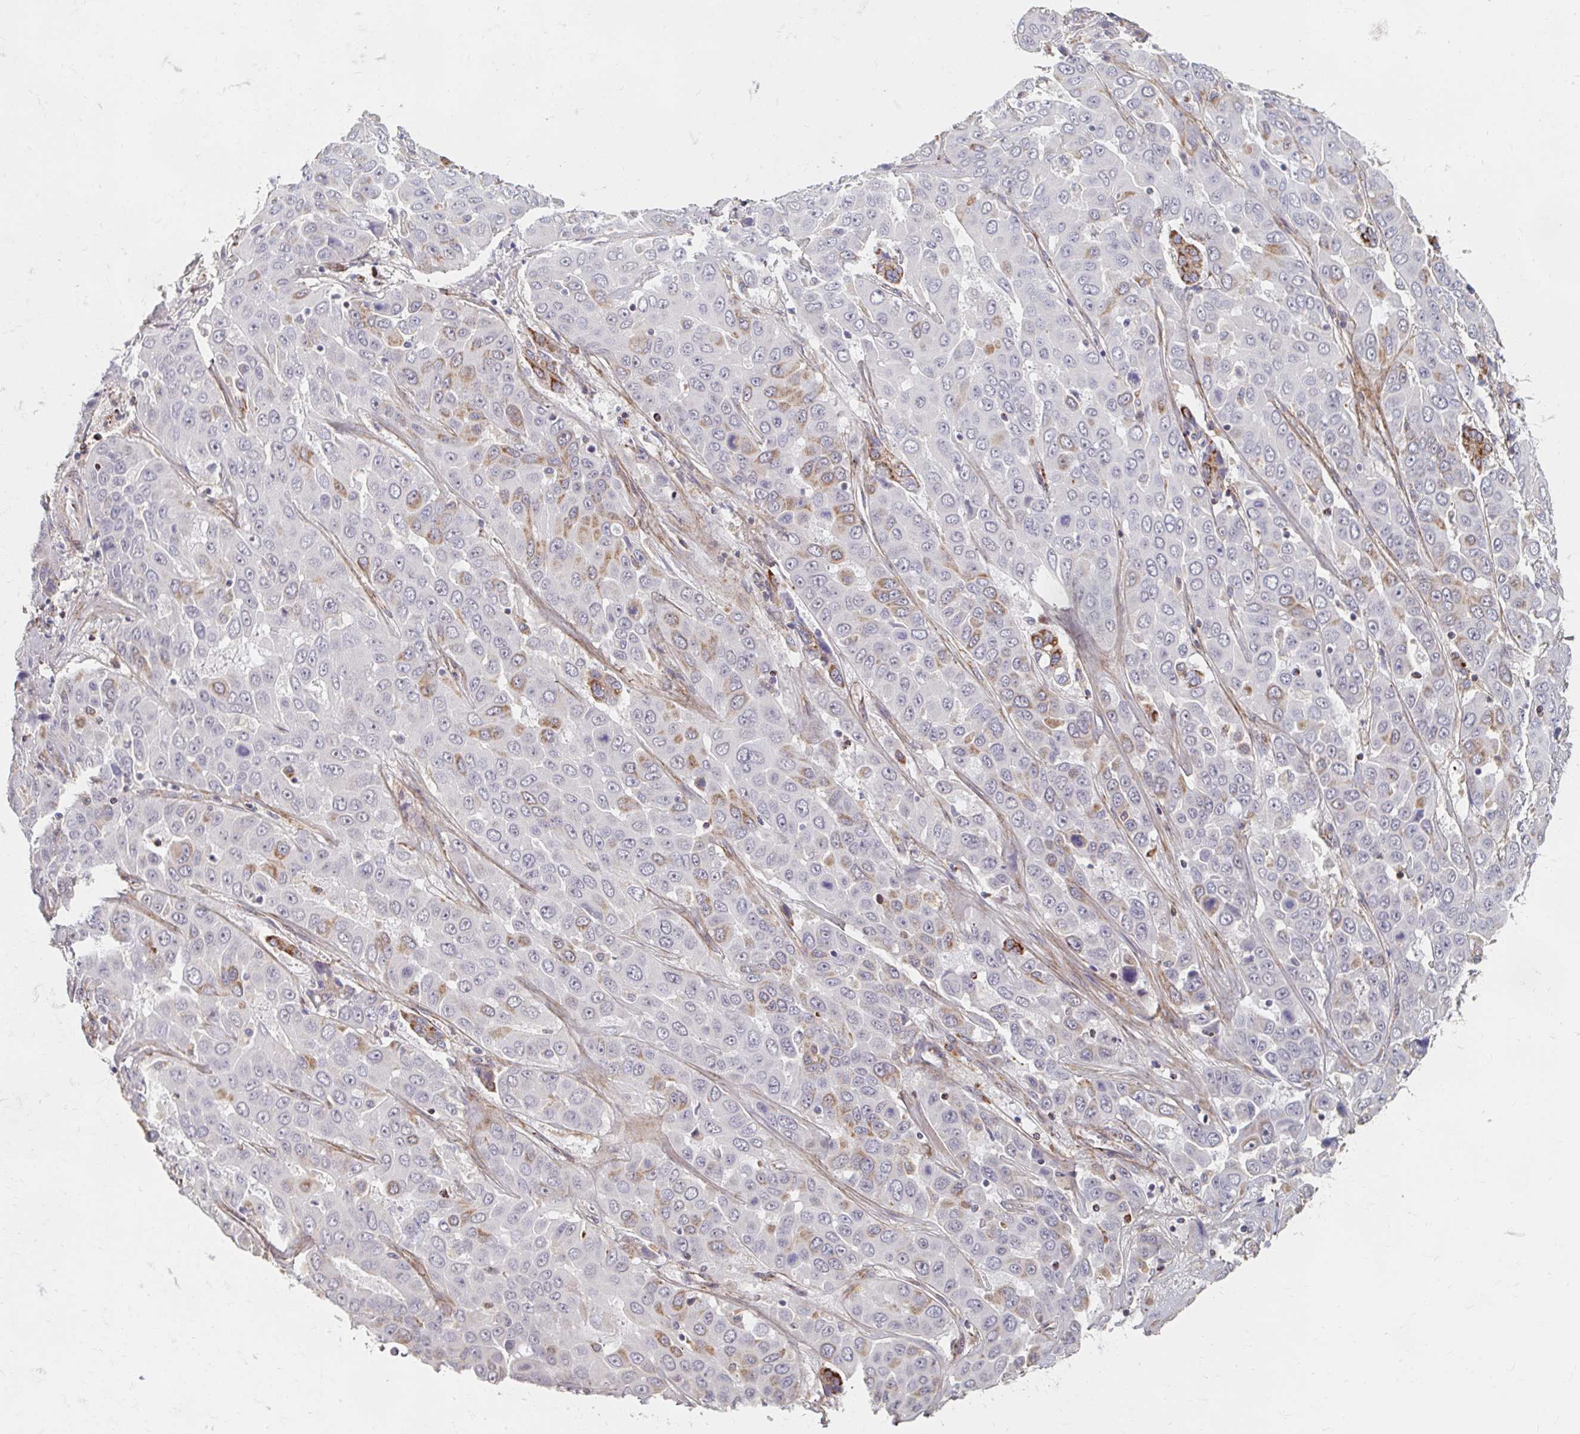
{"staining": {"intensity": "moderate", "quantity": "<25%", "location": "cytoplasmic/membranous"}, "tissue": "liver cancer", "cell_type": "Tumor cells", "image_type": "cancer", "snomed": [{"axis": "morphology", "description": "Cholangiocarcinoma"}, {"axis": "topography", "description": "Liver"}], "caption": "Human cholangiocarcinoma (liver) stained with a protein marker displays moderate staining in tumor cells.", "gene": "MAVS", "patient": {"sex": "female", "age": 52}}